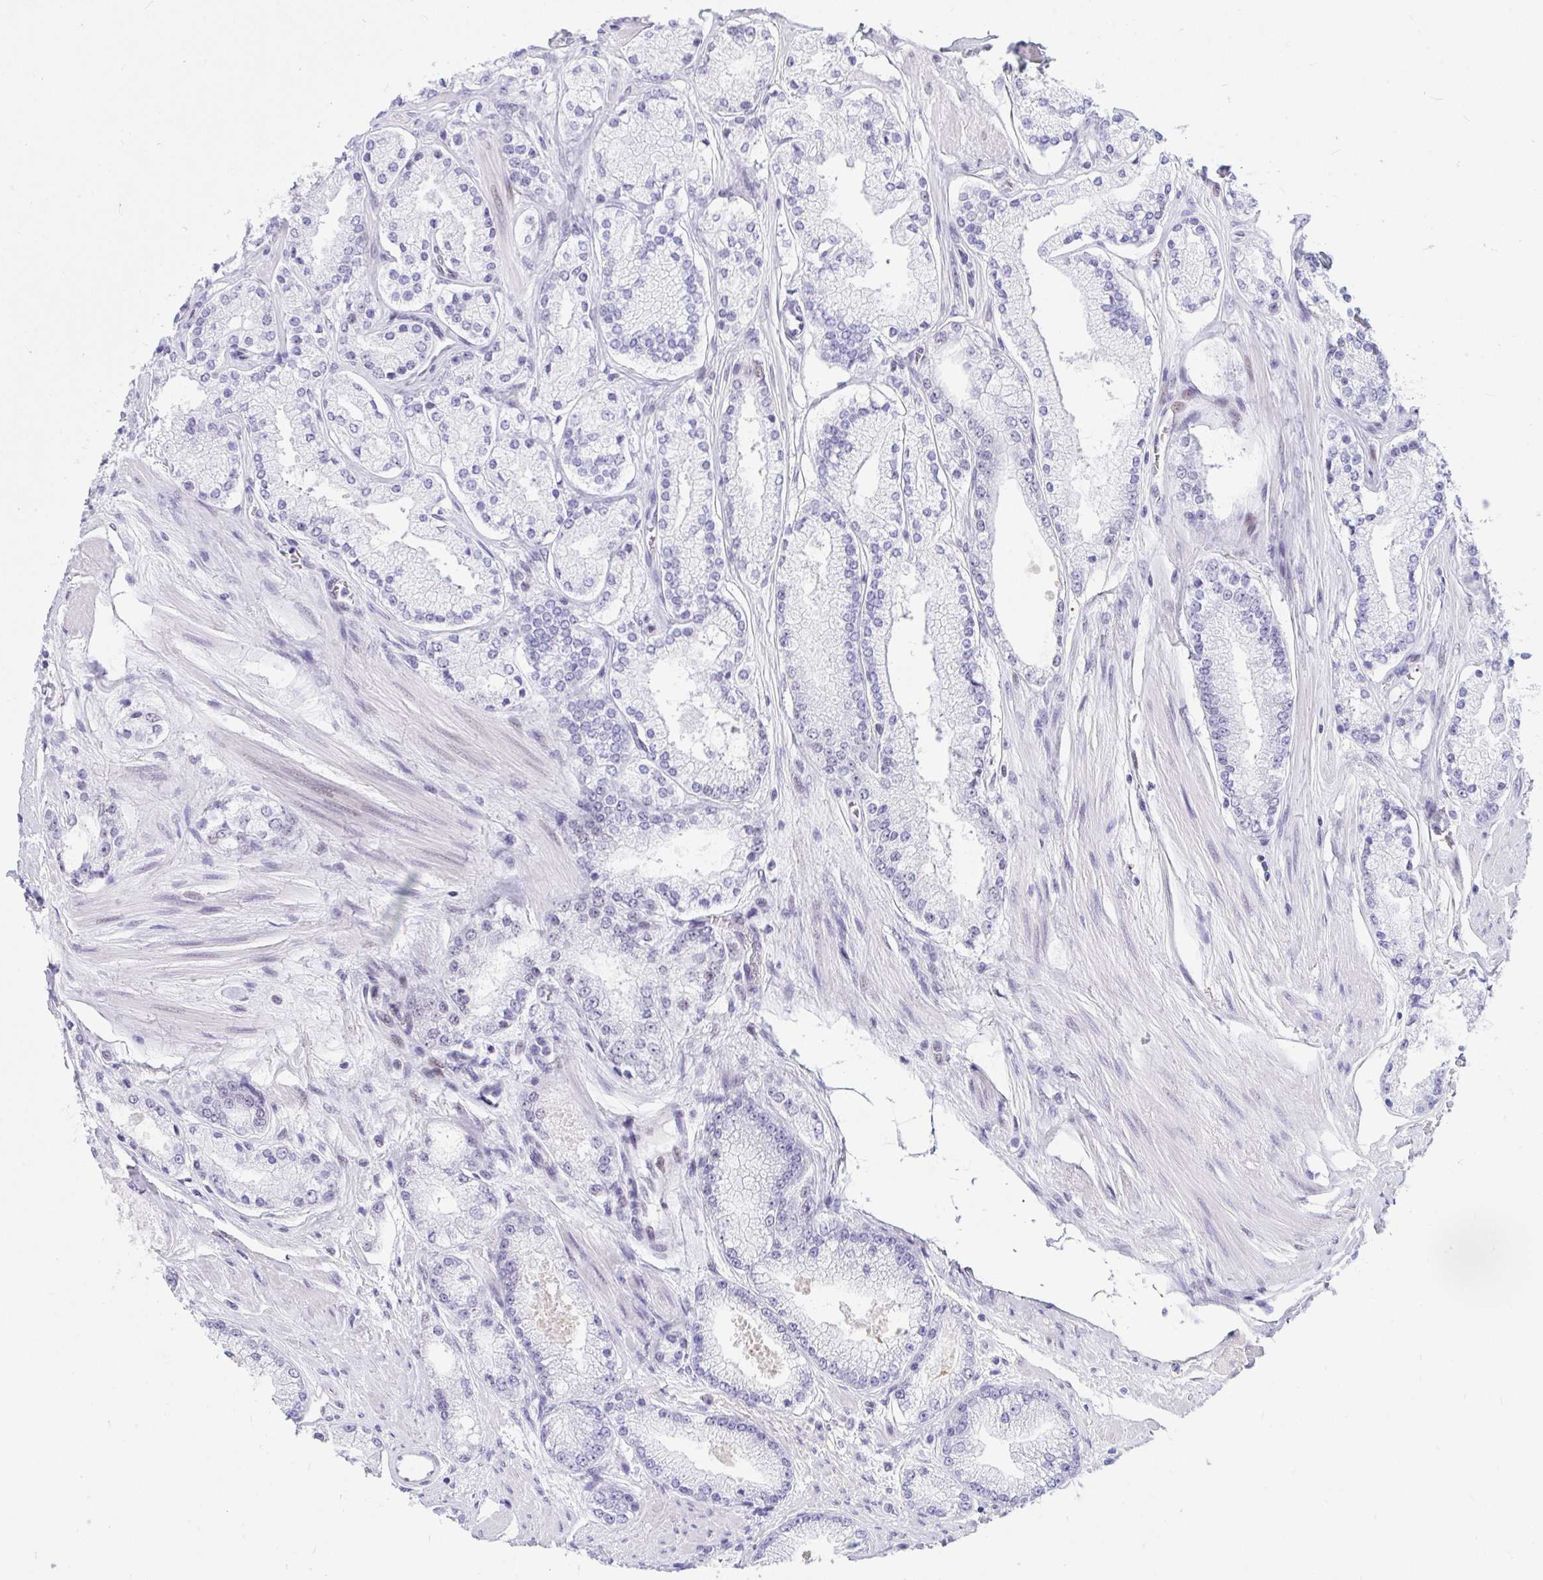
{"staining": {"intensity": "moderate", "quantity": "<25%", "location": "nuclear"}, "tissue": "prostate cancer", "cell_type": "Tumor cells", "image_type": "cancer", "snomed": [{"axis": "morphology", "description": "Adenocarcinoma, High grade"}, {"axis": "topography", "description": "Prostate"}], "caption": "Immunohistochemistry (IHC) histopathology image of neoplastic tissue: human prostate high-grade adenocarcinoma stained using immunohistochemistry shows low levels of moderate protein expression localized specifically in the nuclear of tumor cells, appearing as a nuclear brown color.", "gene": "IKZF2", "patient": {"sex": "male", "age": 63}}